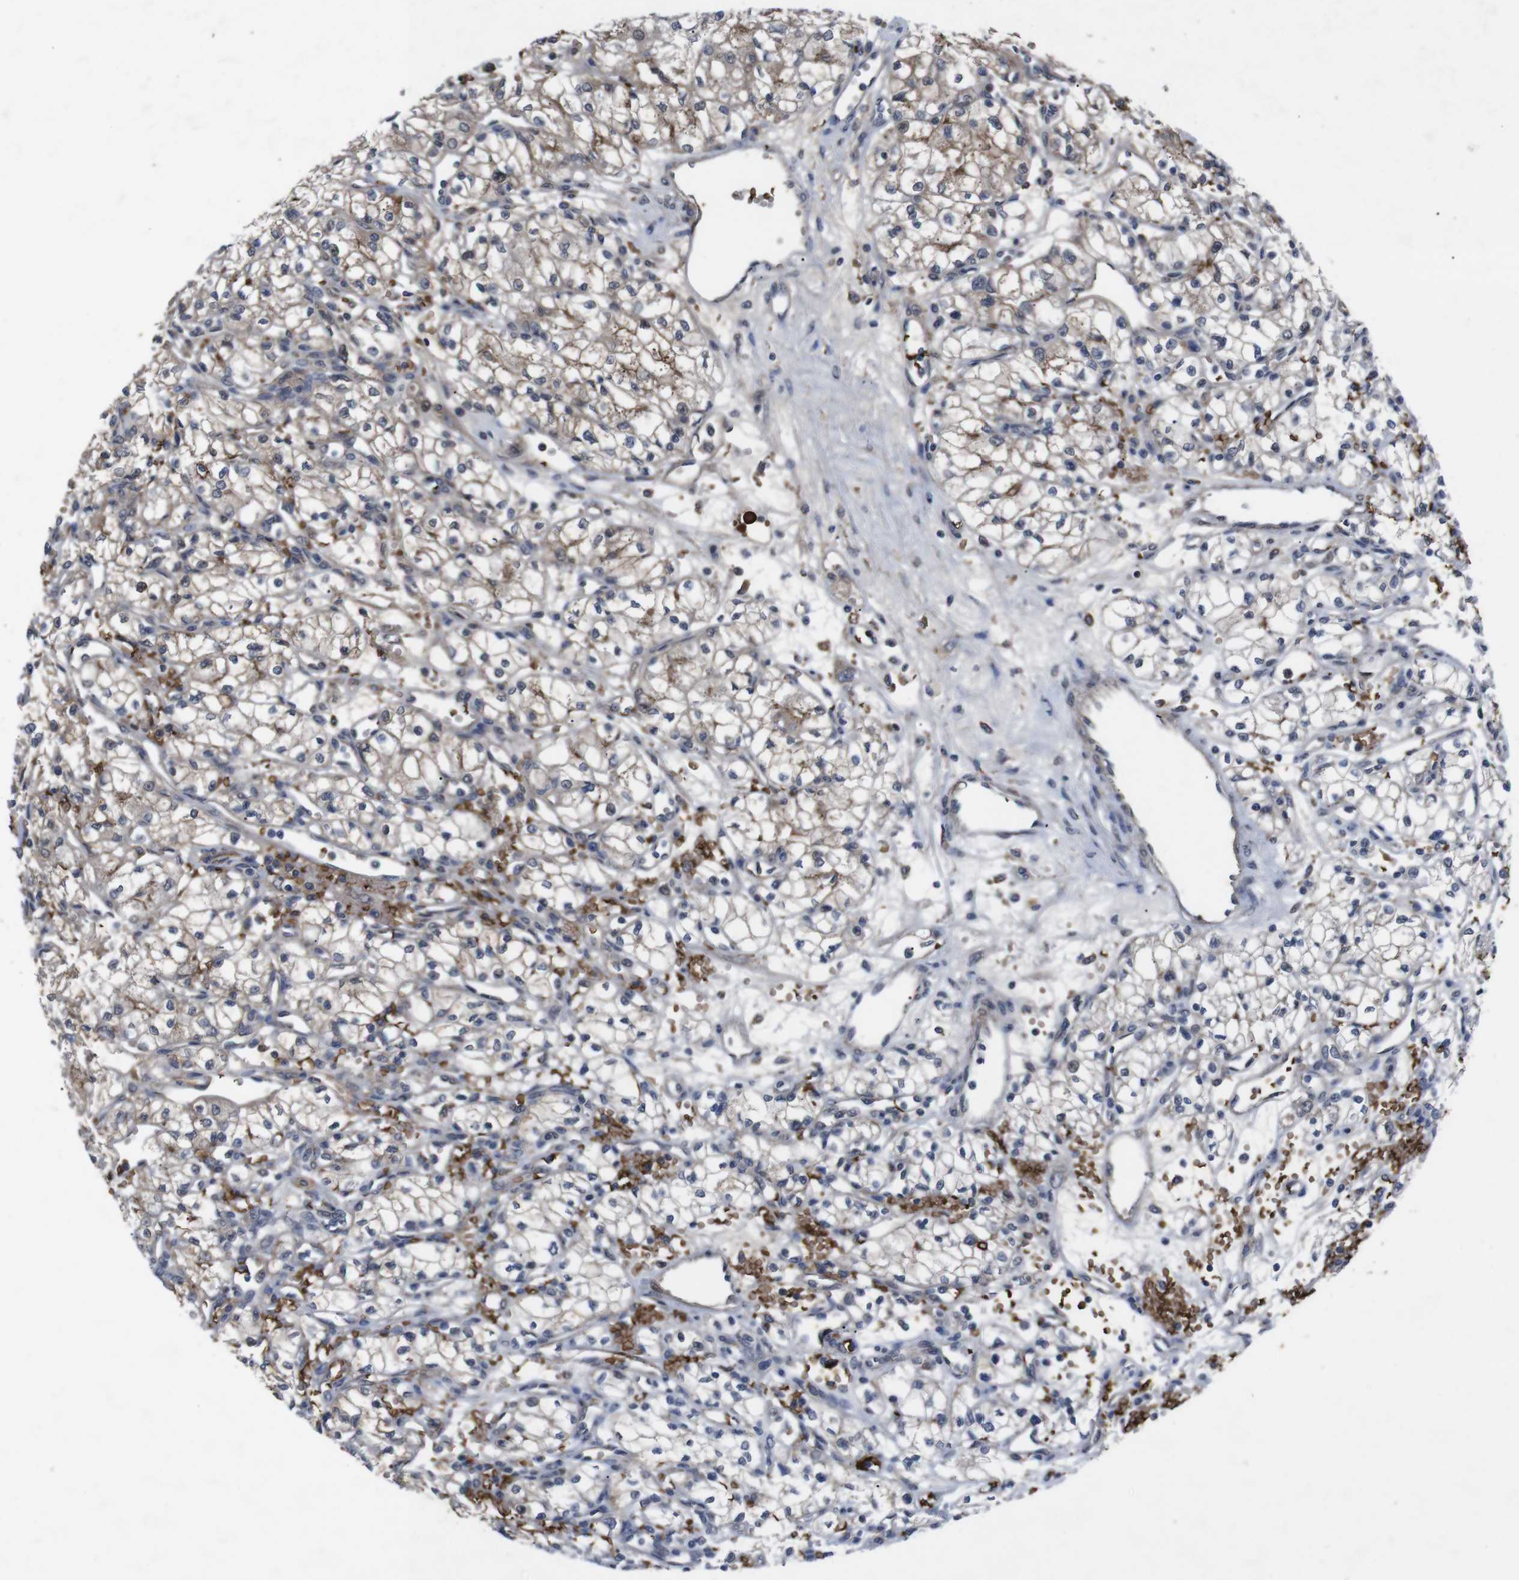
{"staining": {"intensity": "moderate", "quantity": ">75%", "location": "cytoplasmic/membranous"}, "tissue": "renal cancer", "cell_type": "Tumor cells", "image_type": "cancer", "snomed": [{"axis": "morphology", "description": "Normal tissue, NOS"}, {"axis": "morphology", "description": "Adenocarcinoma, NOS"}, {"axis": "topography", "description": "Kidney"}], "caption": "A micrograph of renal adenocarcinoma stained for a protein demonstrates moderate cytoplasmic/membranous brown staining in tumor cells.", "gene": "SPTB", "patient": {"sex": "male", "age": 59}}